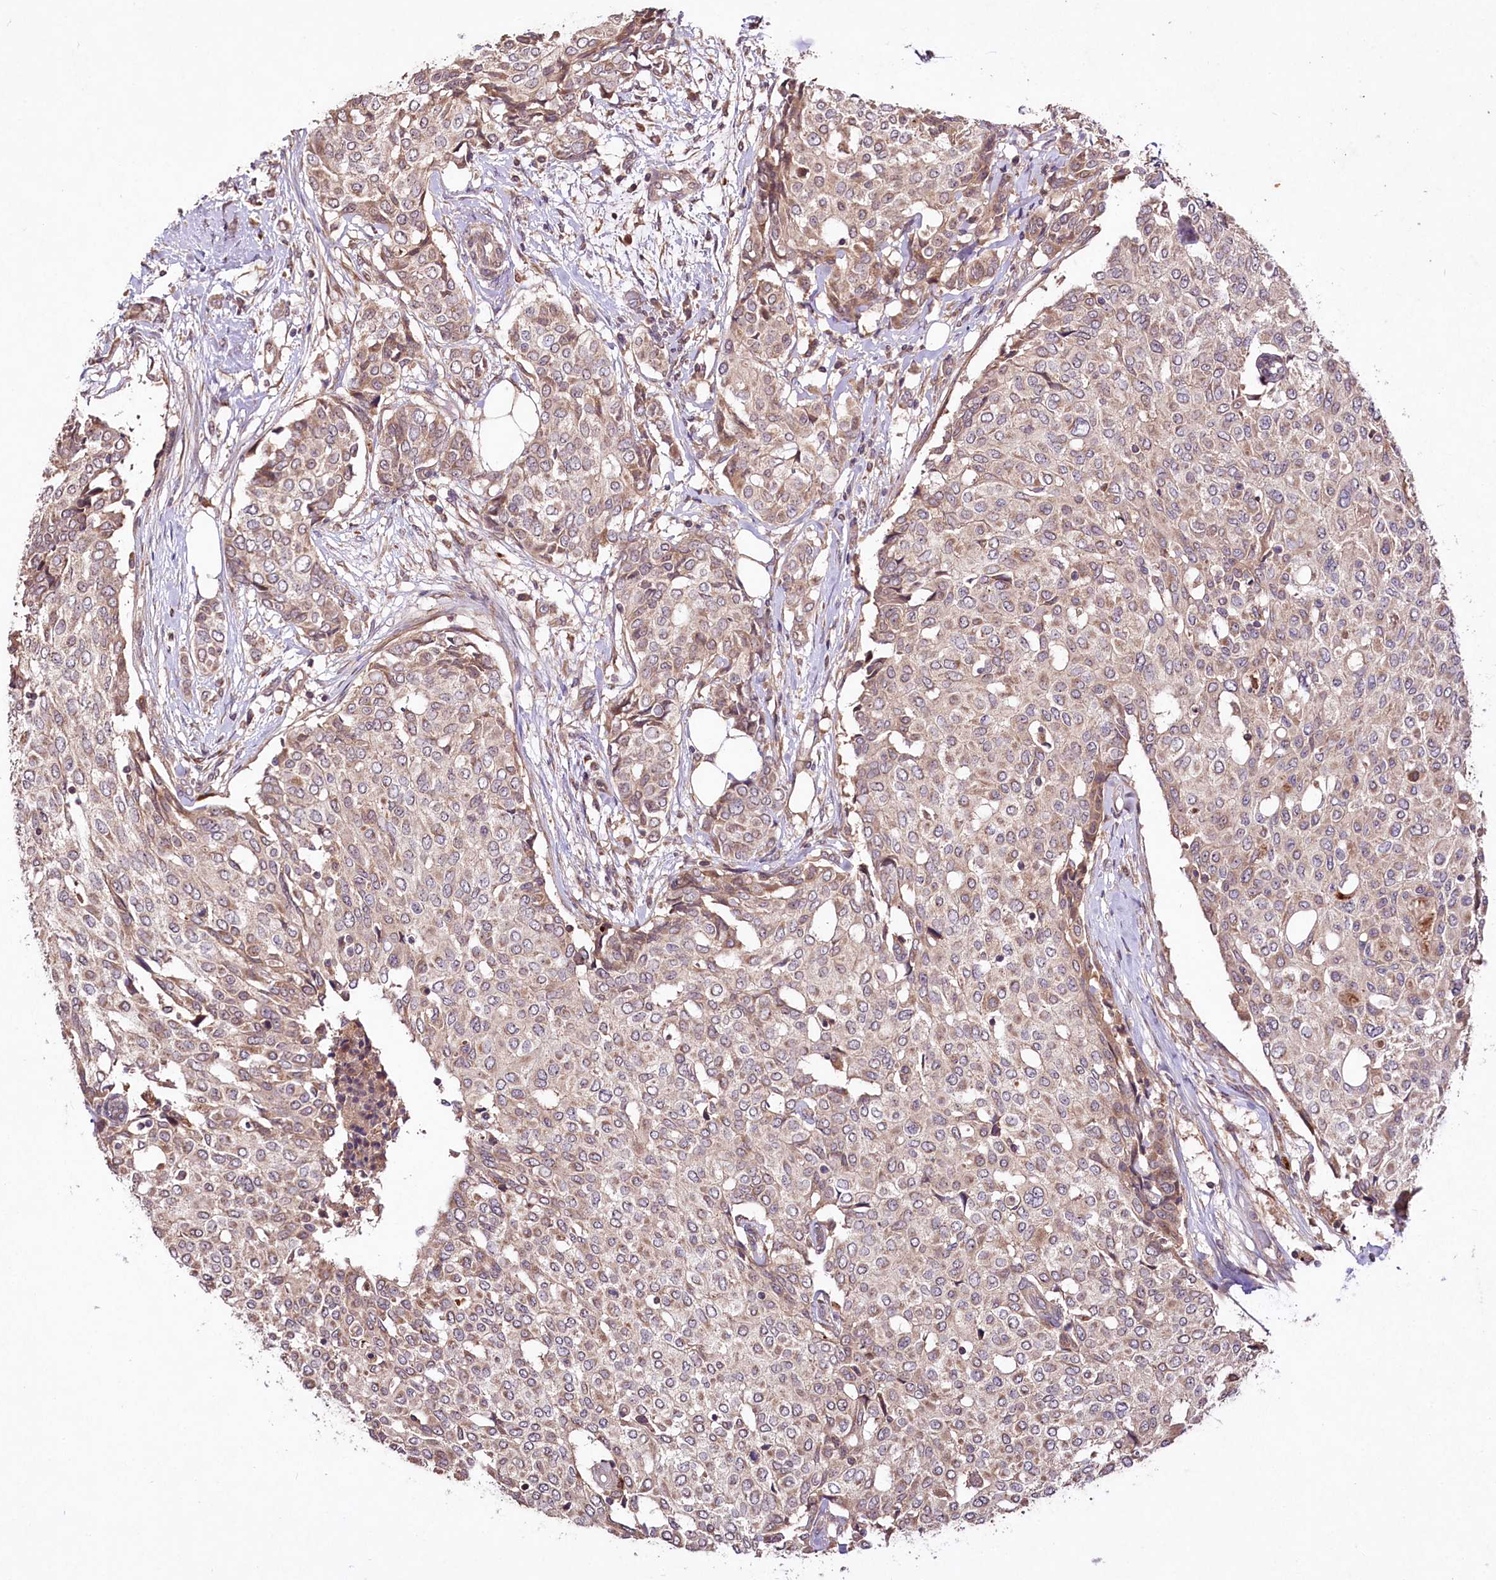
{"staining": {"intensity": "moderate", "quantity": ">75%", "location": "cytoplasmic/membranous,nuclear"}, "tissue": "breast cancer", "cell_type": "Tumor cells", "image_type": "cancer", "snomed": [{"axis": "morphology", "description": "Lobular carcinoma"}, {"axis": "topography", "description": "Breast"}], "caption": "There is medium levels of moderate cytoplasmic/membranous and nuclear expression in tumor cells of breast cancer (lobular carcinoma), as demonstrated by immunohistochemical staining (brown color).", "gene": "TNPO3", "patient": {"sex": "female", "age": 51}}